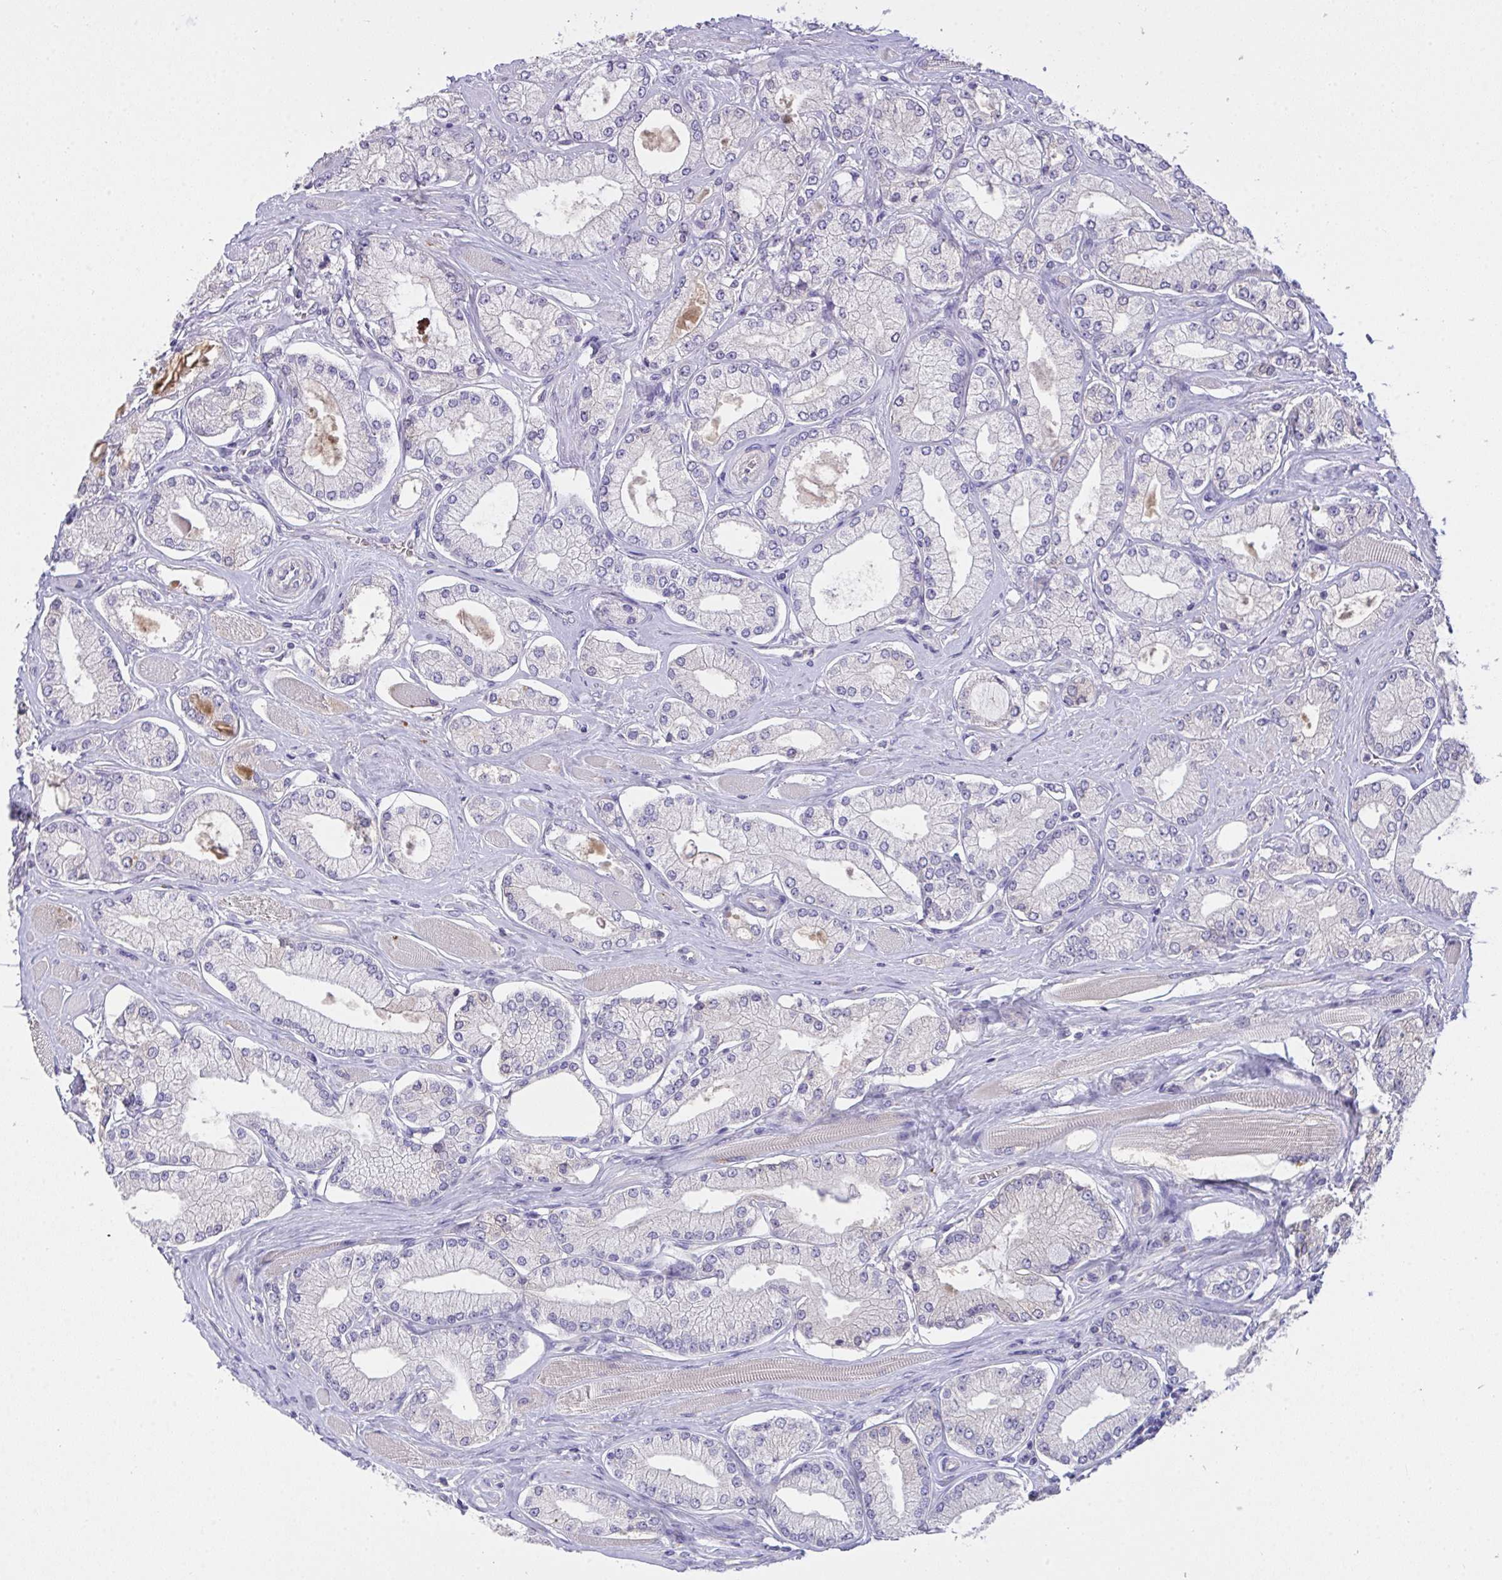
{"staining": {"intensity": "negative", "quantity": "none", "location": "none"}, "tissue": "prostate cancer", "cell_type": "Tumor cells", "image_type": "cancer", "snomed": [{"axis": "morphology", "description": "Adenocarcinoma, High grade"}, {"axis": "topography", "description": "Prostate"}], "caption": "The micrograph exhibits no staining of tumor cells in prostate cancer.", "gene": "ZNF581", "patient": {"sex": "male", "age": 68}}